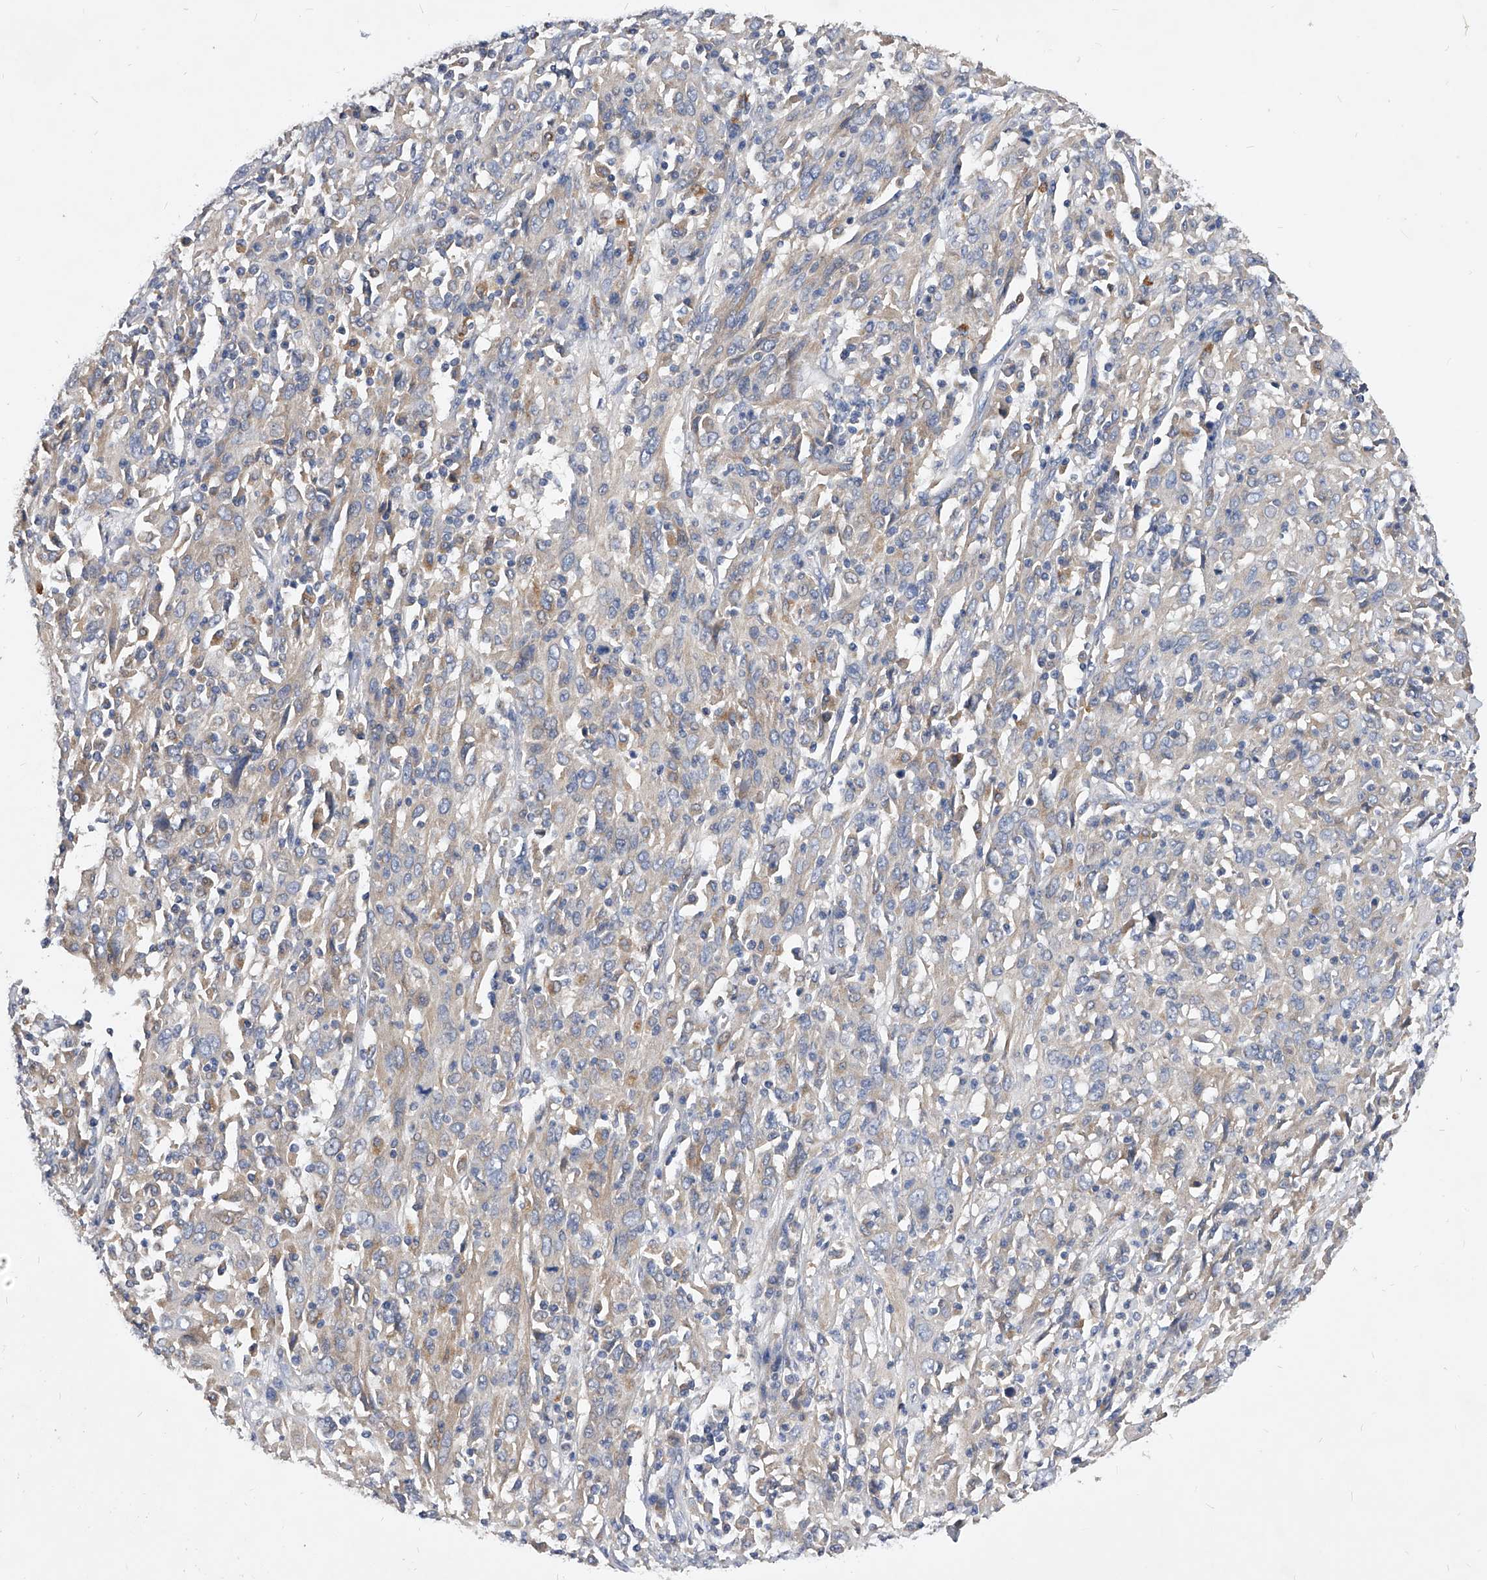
{"staining": {"intensity": "negative", "quantity": "none", "location": "none"}, "tissue": "cervical cancer", "cell_type": "Tumor cells", "image_type": "cancer", "snomed": [{"axis": "morphology", "description": "Squamous cell carcinoma, NOS"}, {"axis": "topography", "description": "Cervix"}], "caption": "Histopathology image shows no protein positivity in tumor cells of cervical cancer (squamous cell carcinoma) tissue. (Brightfield microscopy of DAB immunohistochemistry (IHC) at high magnification).", "gene": "ARL4C", "patient": {"sex": "female", "age": 46}}